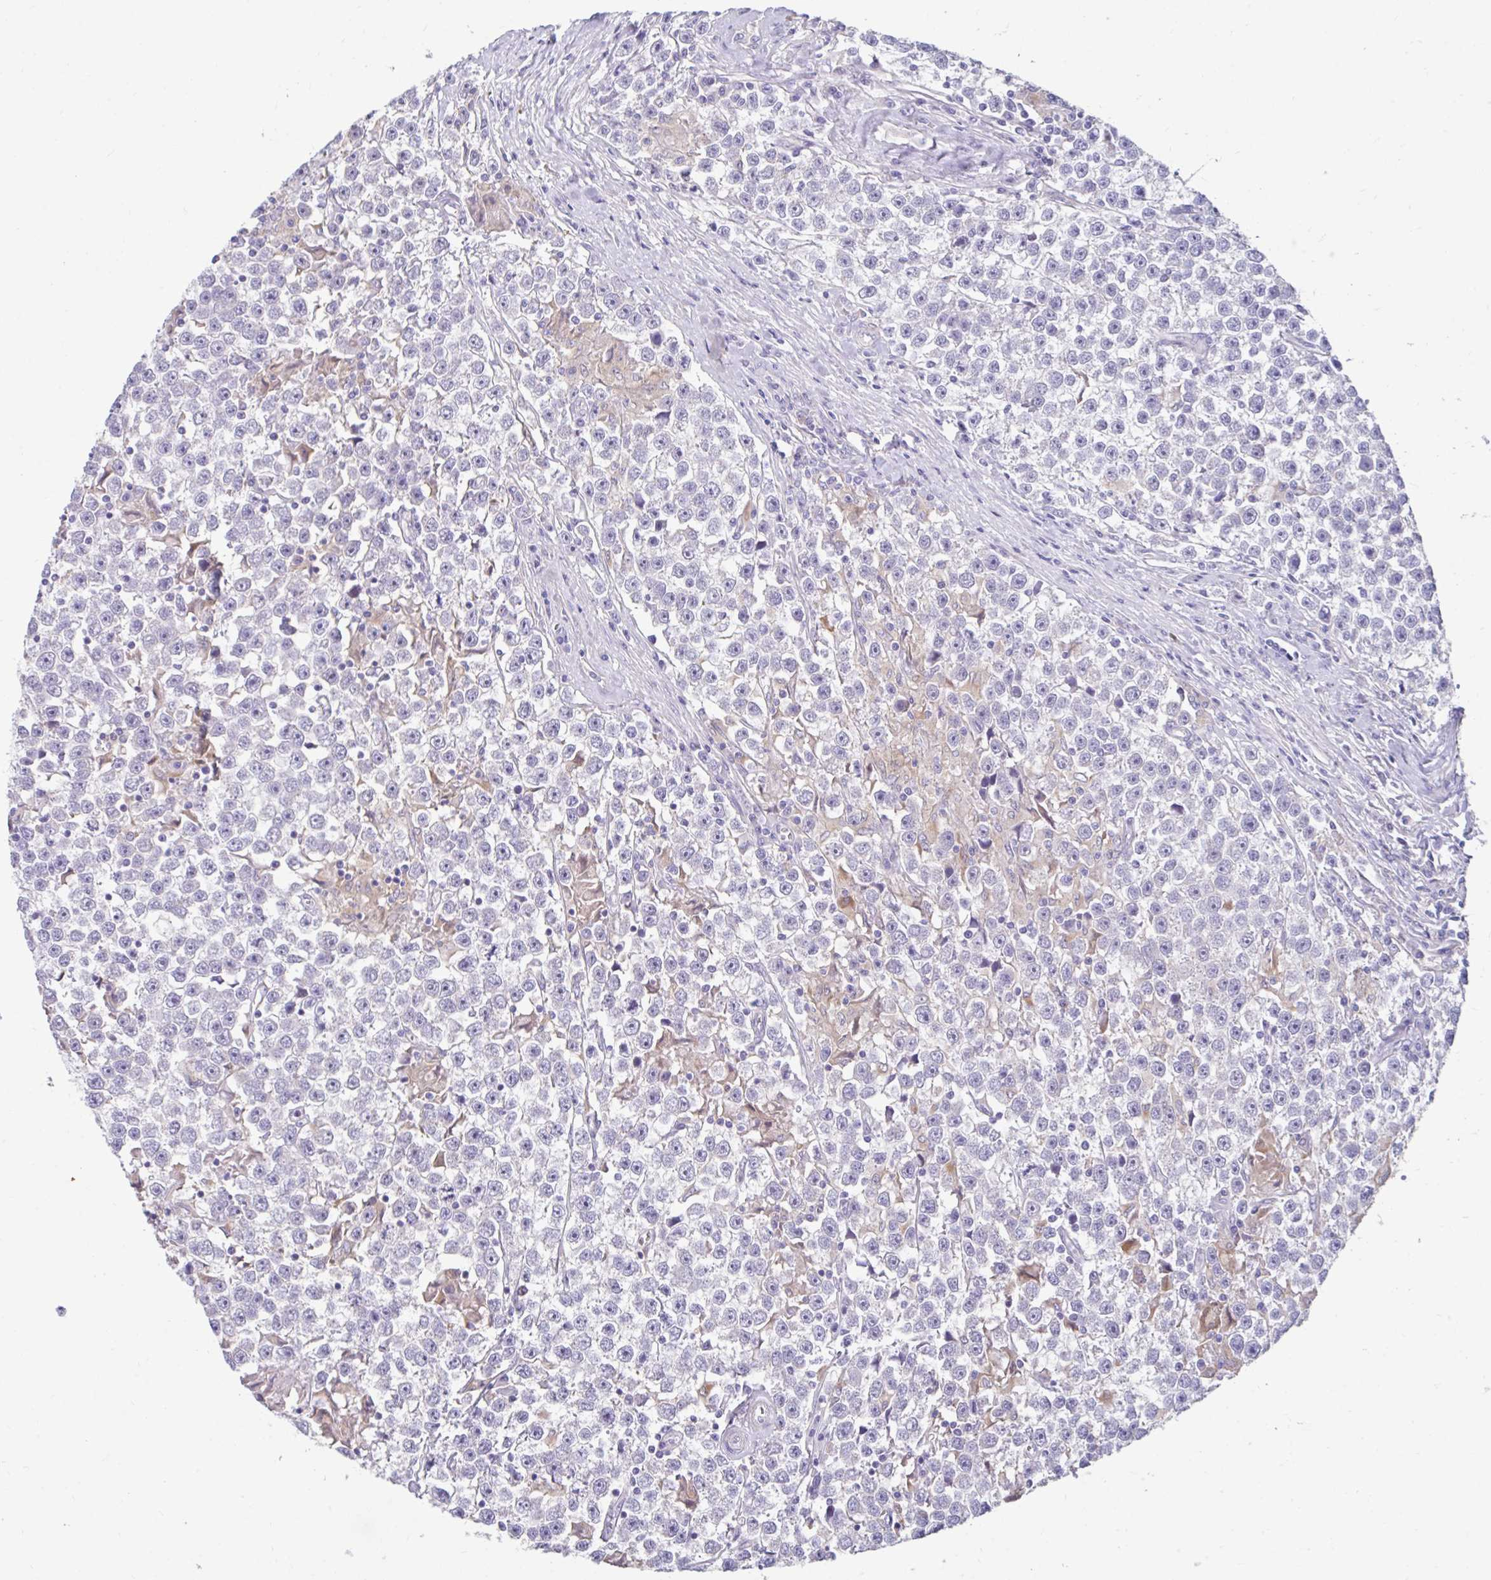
{"staining": {"intensity": "negative", "quantity": "none", "location": "none"}, "tissue": "testis cancer", "cell_type": "Tumor cells", "image_type": "cancer", "snomed": [{"axis": "morphology", "description": "Seminoma, NOS"}, {"axis": "topography", "description": "Testis"}], "caption": "This is a micrograph of immunohistochemistry (IHC) staining of seminoma (testis), which shows no expression in tumor cells. (IHC, brightfield microscopy, high magnification).", "gene": "ZNF33A", "patient": {"sex": "male", "age": 31}}